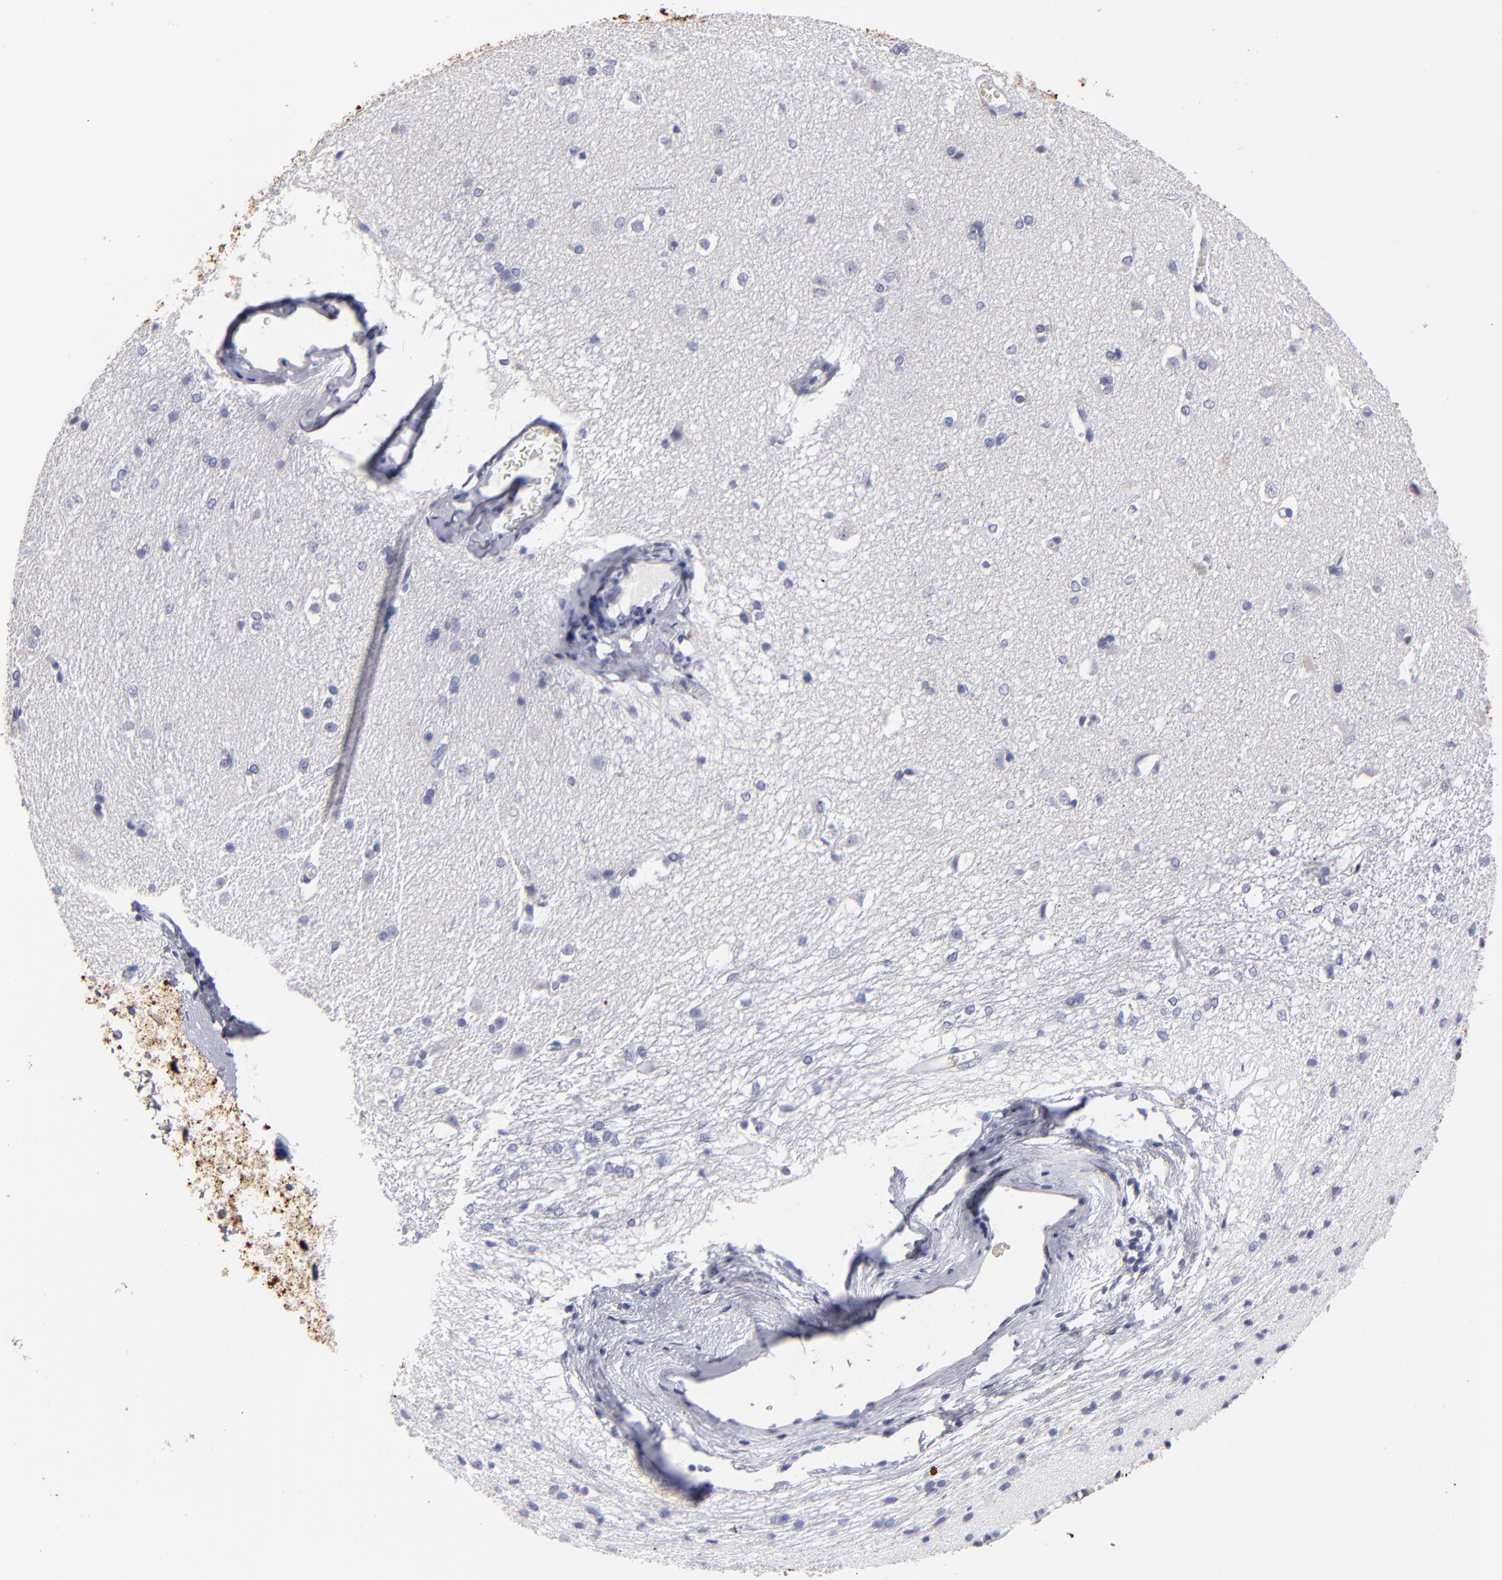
{"staining": {"intensity": "negative", "quantity": "none", "location": "none"}, "tissue": "caudate", "cell_type": "Glial cells", "image_type": "normal", "snomed": [{"axis": "morphology", "description": "Normal tissue, NOS"}, {"axis": "topography", "description": "Lateral ventricle wall"}], "caption": "An IHC photomicrograph of benign caudate is shown. There is no staining in glial cells of caudate.", "gene": "FABP4", "patient": {"sex": "female", "age": 19}}